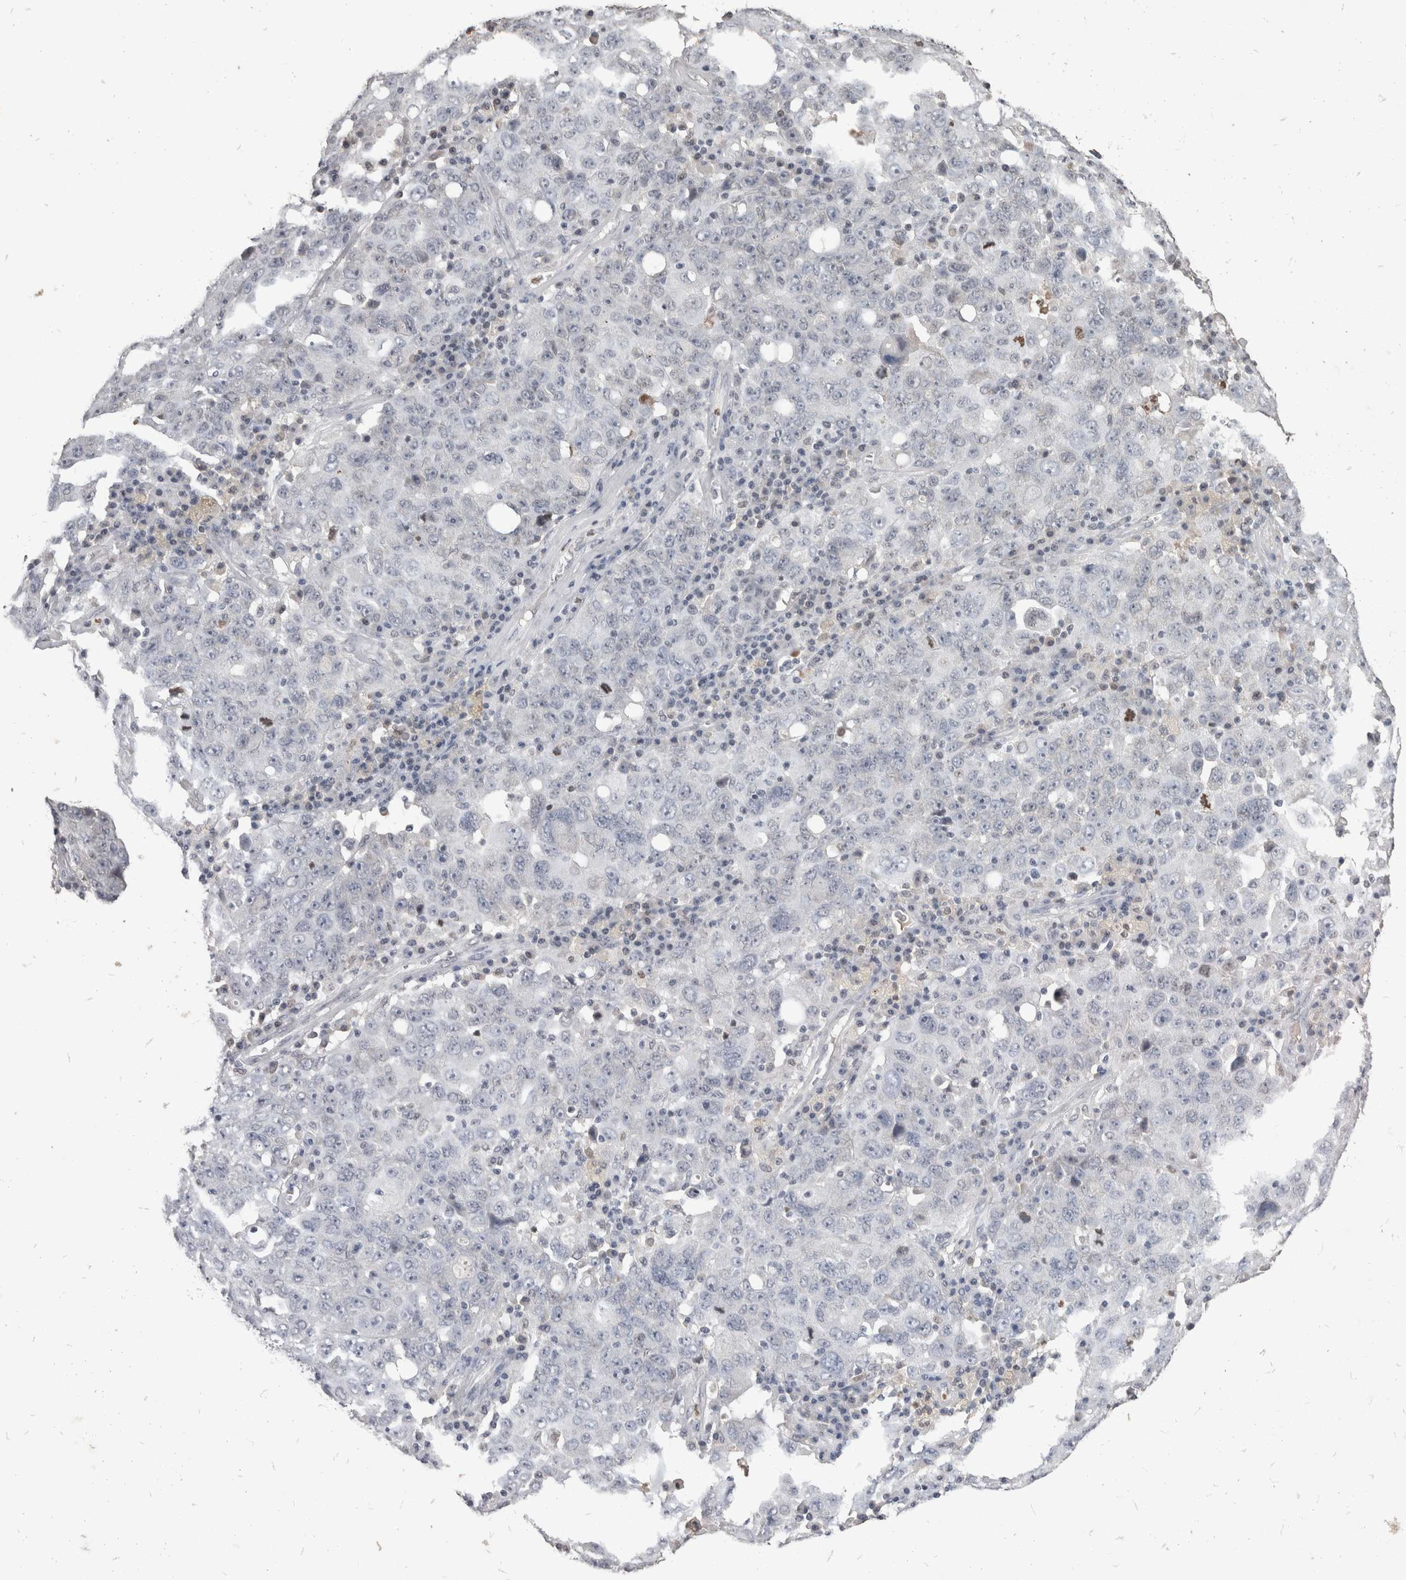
{"staining": {"intensity": "negative", "quantity": "none", "location": "none"}, "tissue": "ovarian cancer", "cell_type": "Tumor cells", "image_type": "cancer", "snomed": [{"axis": "morphology", "description": "Carcinoma, endometroid"}, {"axis": "topography", "description": "Ovary"}], "caption": "Human ovarian cancer (endometroid carcinoma) stained for a protein using immunohistochemistry (IHC) shows no positivity in tumor cells.", "gene": "DDX17", "patient": {"sex": "female", "age": 62}}